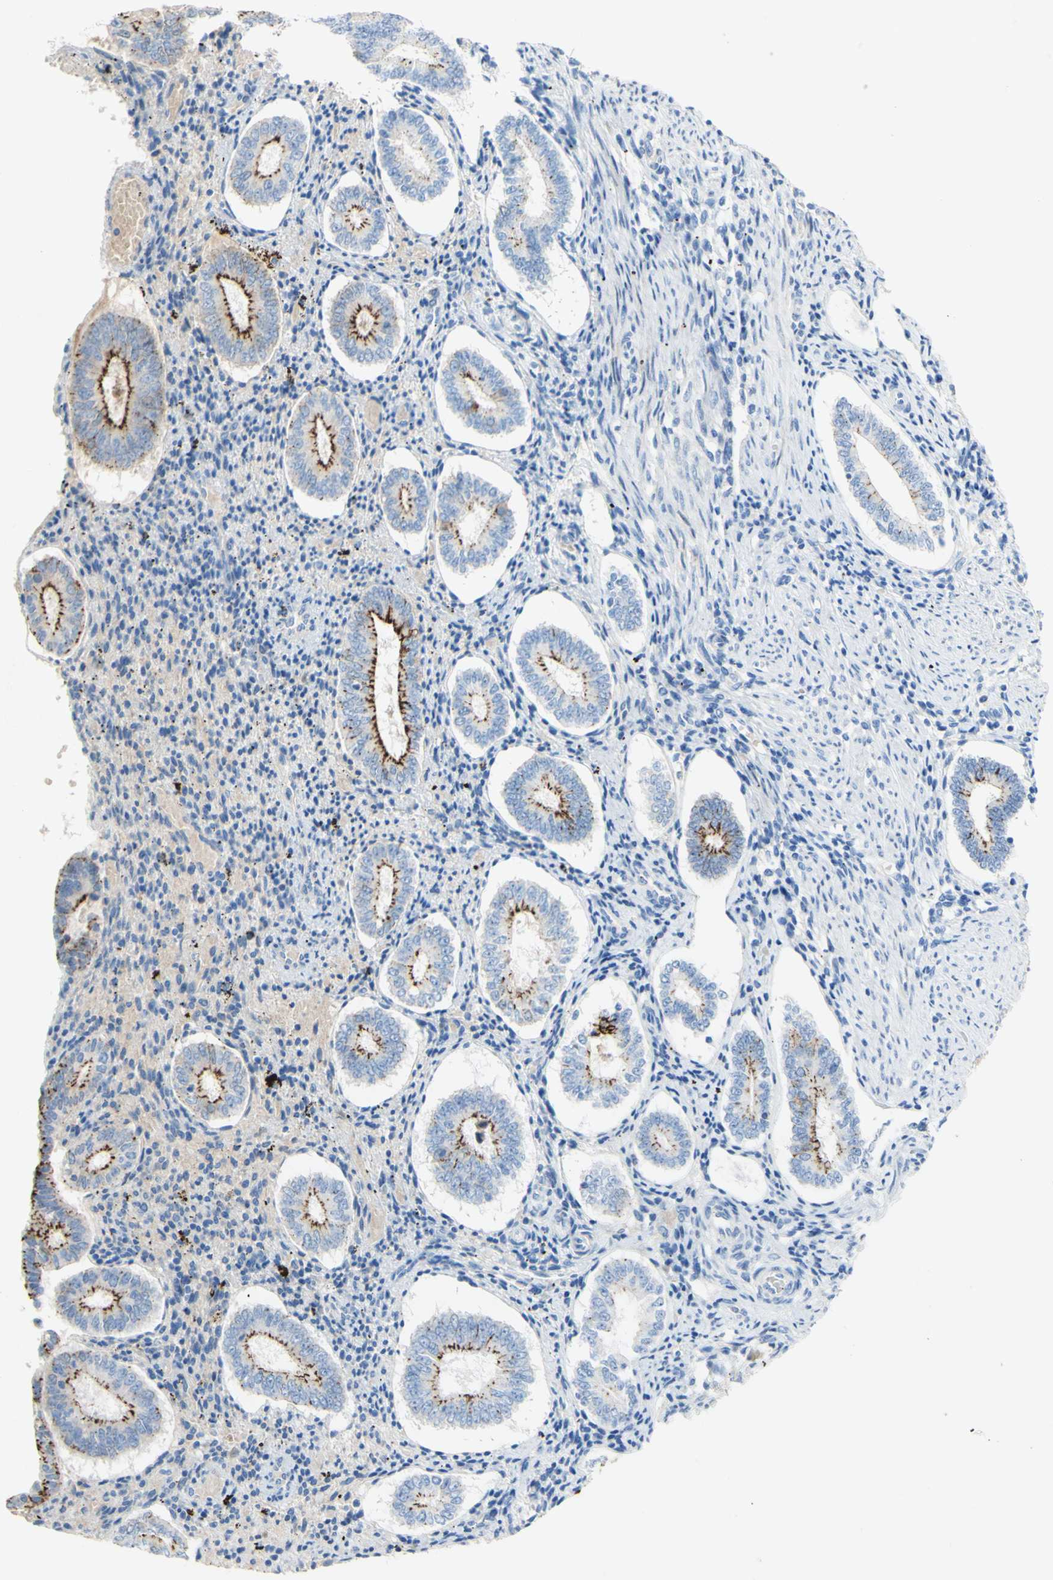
{"staining": {"intensity": "weak", "quantity": "<25%", "location": "cytoplasmic/membranous"}, "tissue": "endometrium", "cell_type": "Cells in endometrial stroma", "image_type": "normal", "snomed": [{"axis": "morphology", "description": "Normal tissue, NOS"}, {"axis": "topography", "description": "Endometrium"}], "caption": "An IHC histopathology image of unremarkable endometrium is shown. There is no staining in cells in endometrial stroma of endometrium.", "gene": "DSC2", "patient": {"sex": "female", "age": 42}}